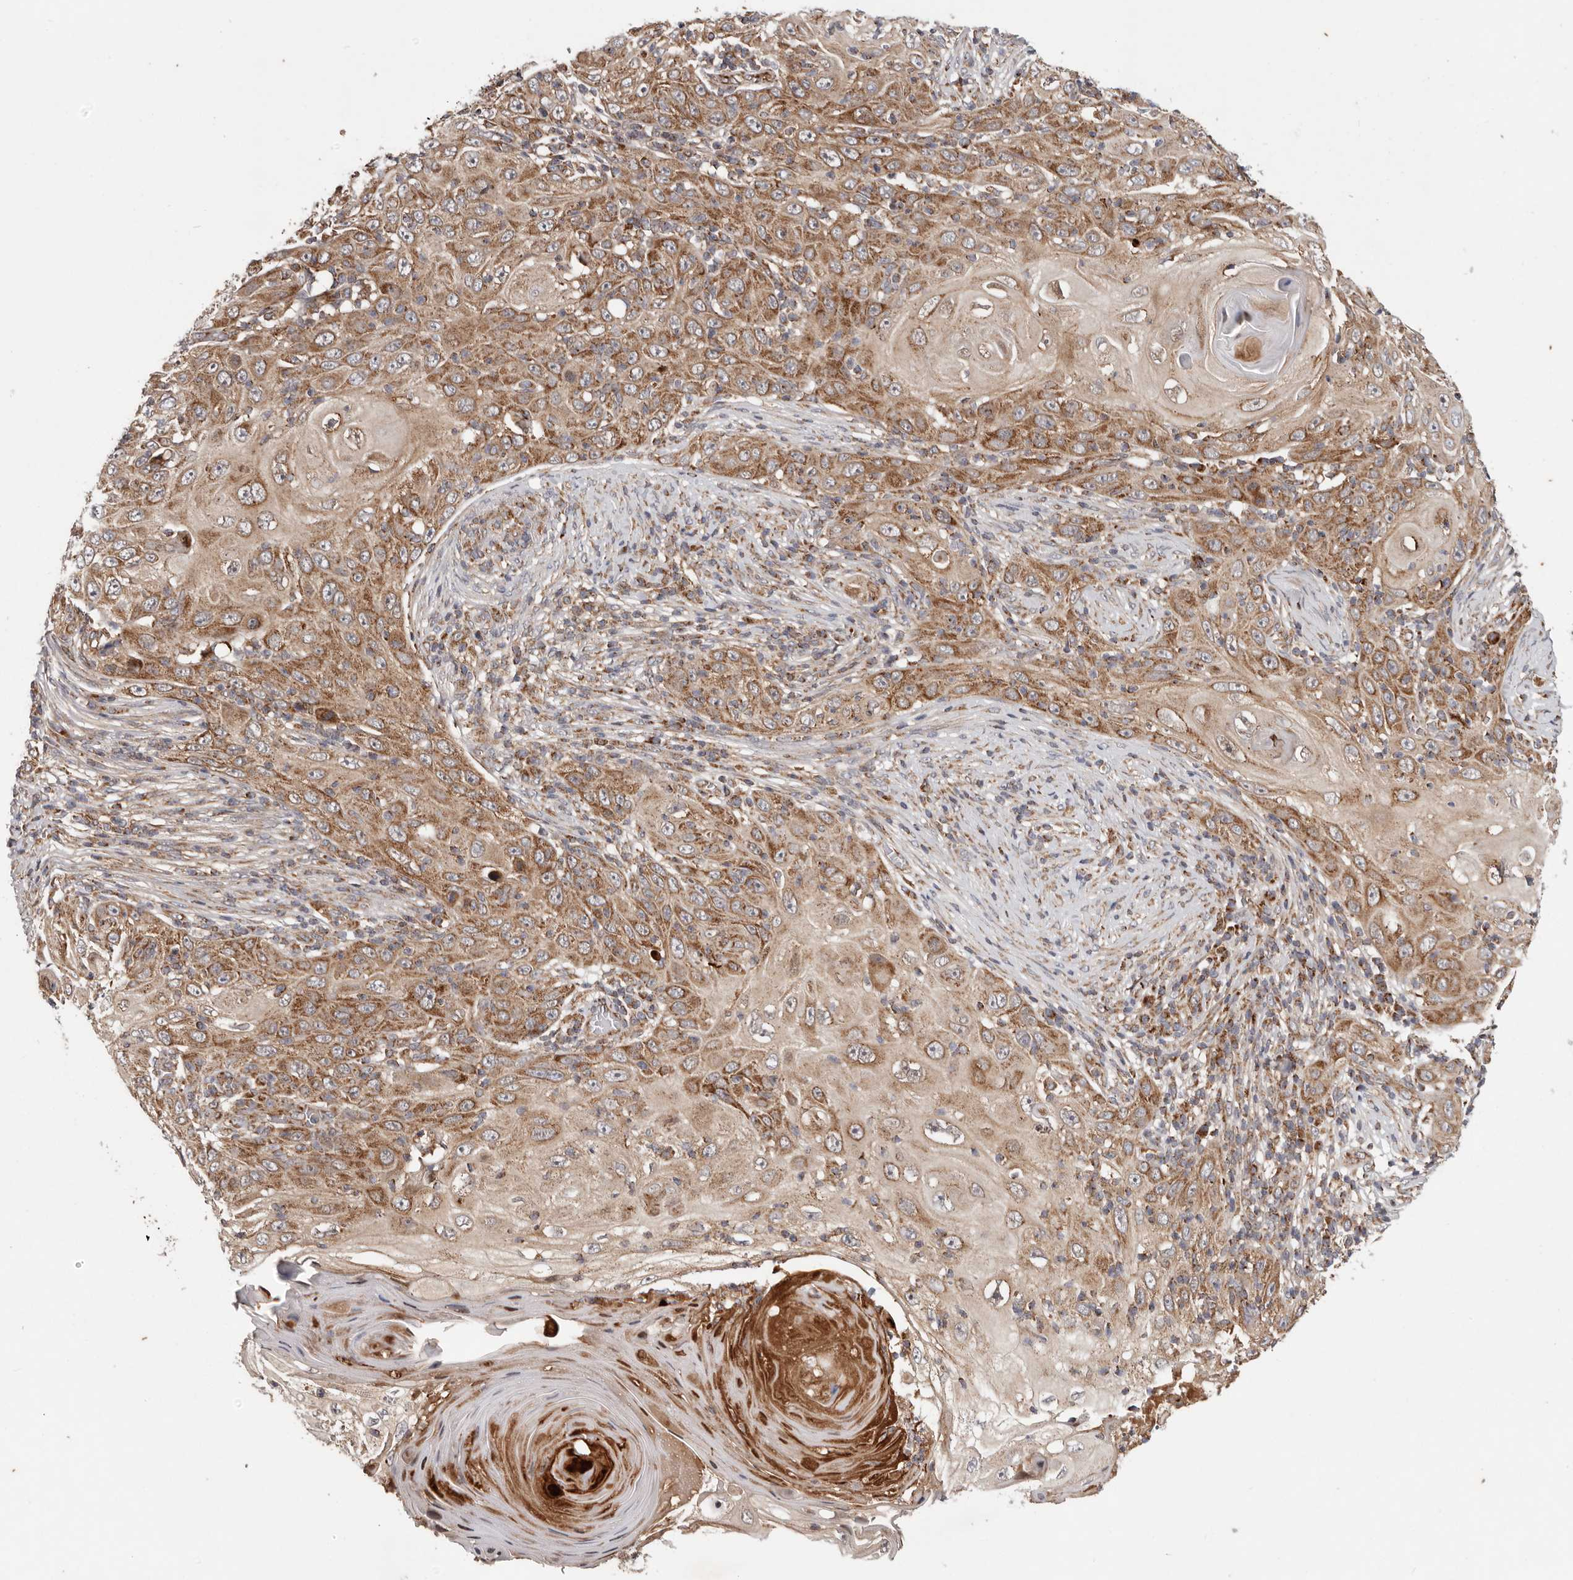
{"staining": {"intensity": "moderate", "quantity": ">75%", "location": "cytoplasmic/membranous"}, "tissue": "skin cancer", "cell_type": "Tumor cells", "image_type": "cancer", "snomed": [{"axis": "morphology", "description": "Squamous cell carcinoma, NOS"}, {"axis": "topography", "description": "Skin"}], "caption": "Immunohistochemistry micrograph of squamous cell carcinoma (skin) stained for a protein (brown), which exhibits medium levels of moderate cytoplasmic/membranous expression in about >75% of tumor cells.", "gene": "MRPS10", "patient": {"sex": "female", "age": 88}}